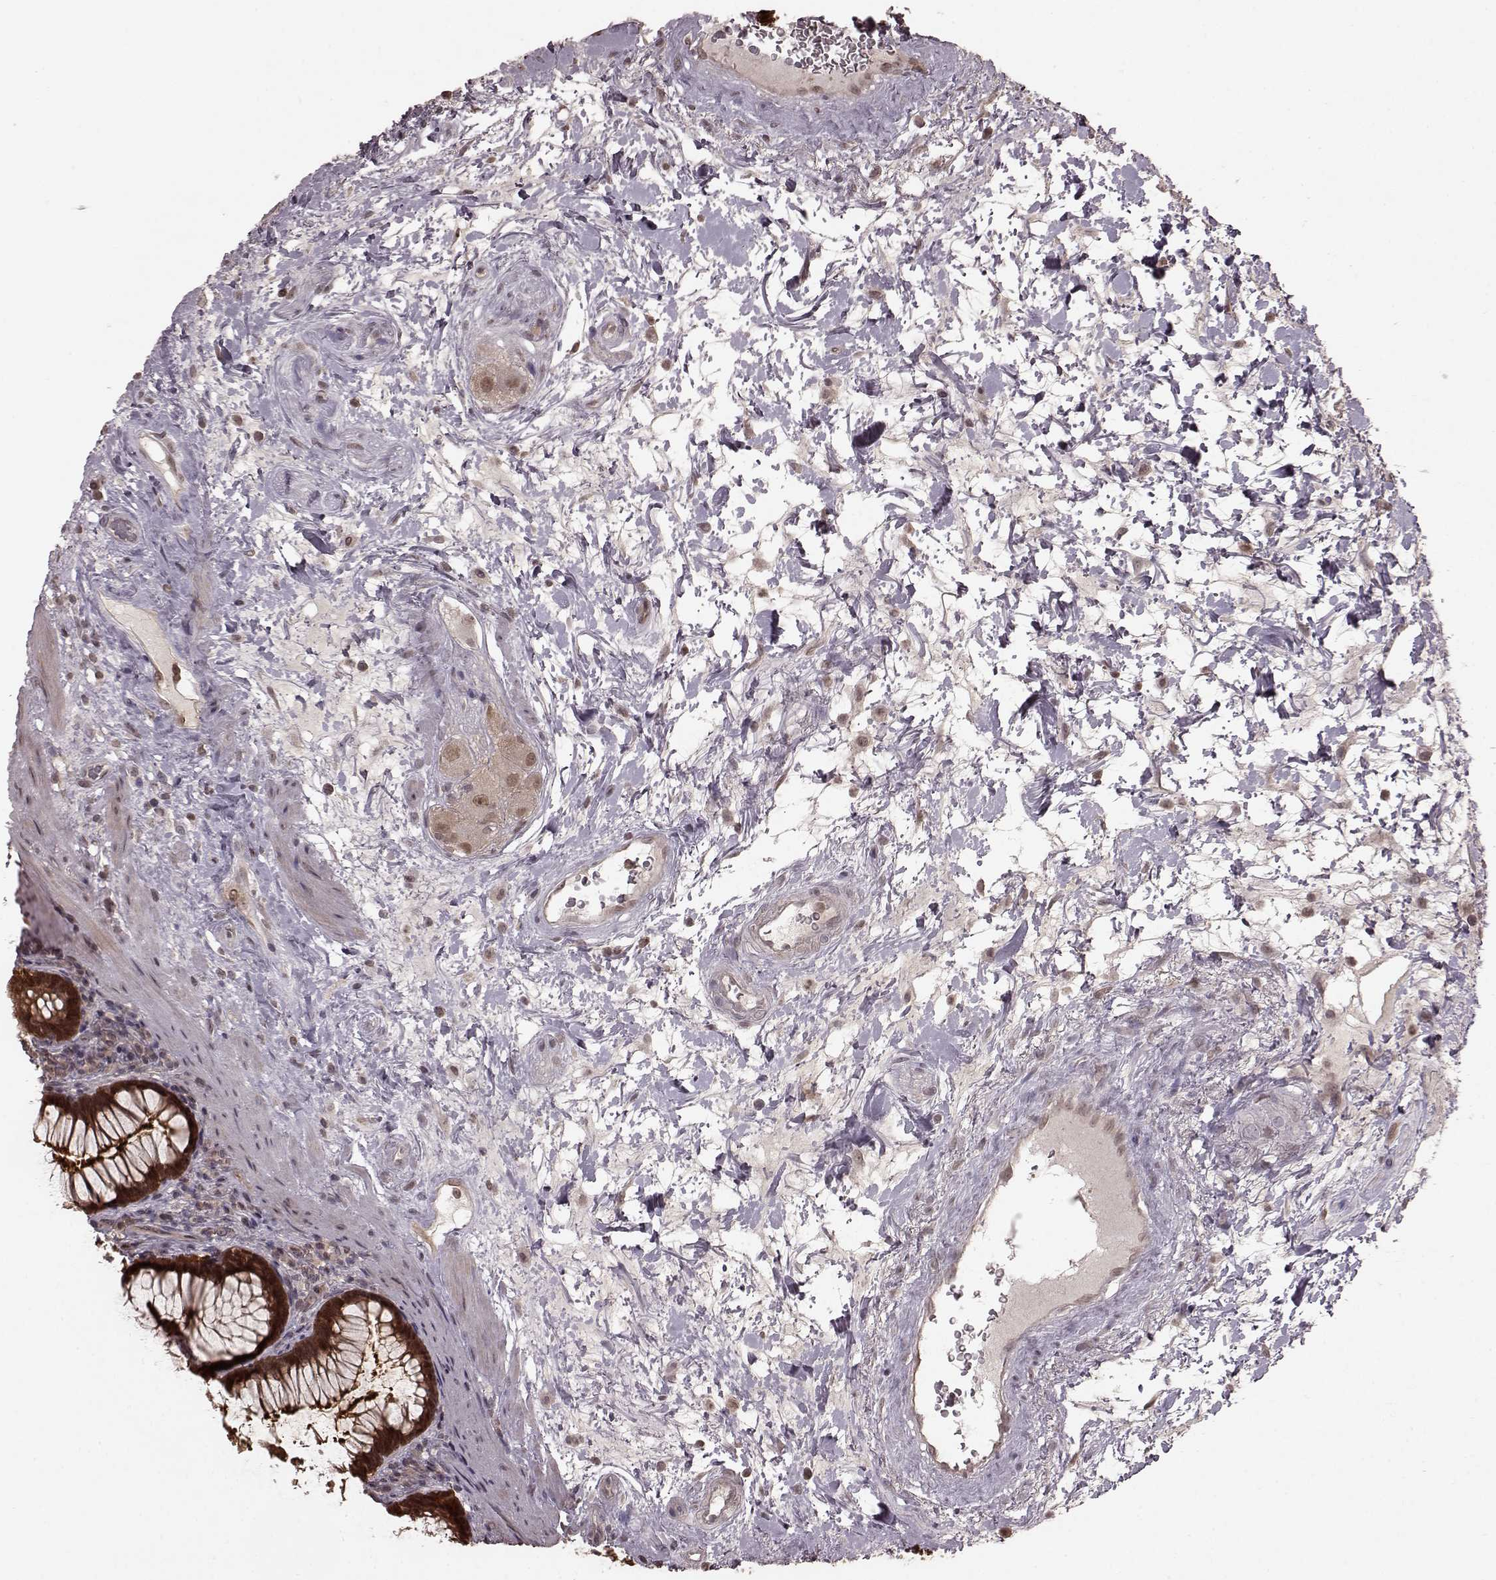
{"staining": {"intensity": "strong", "quantity": ">75%", "location": "cytoplasmic/membranous,nuclear"}, "tissue": "rectum", "cell_type": "Glandular cells", "image_type": "normal", "snomed": [{"axis": "morphology", "description": "Normal tissue, NOS"}, {"axis": "topography", "description": "Rectum"}], "caption": "DAB (3,3'-diaminobenzidine) immunohistochemical staining of unremarkable rectum displays strong cytoplasmic/membranous,nuclear protein positivity in approximately >75% of glandular cells.", "gene": "GSS", "patient": {"sex": "male", "age": 72}}